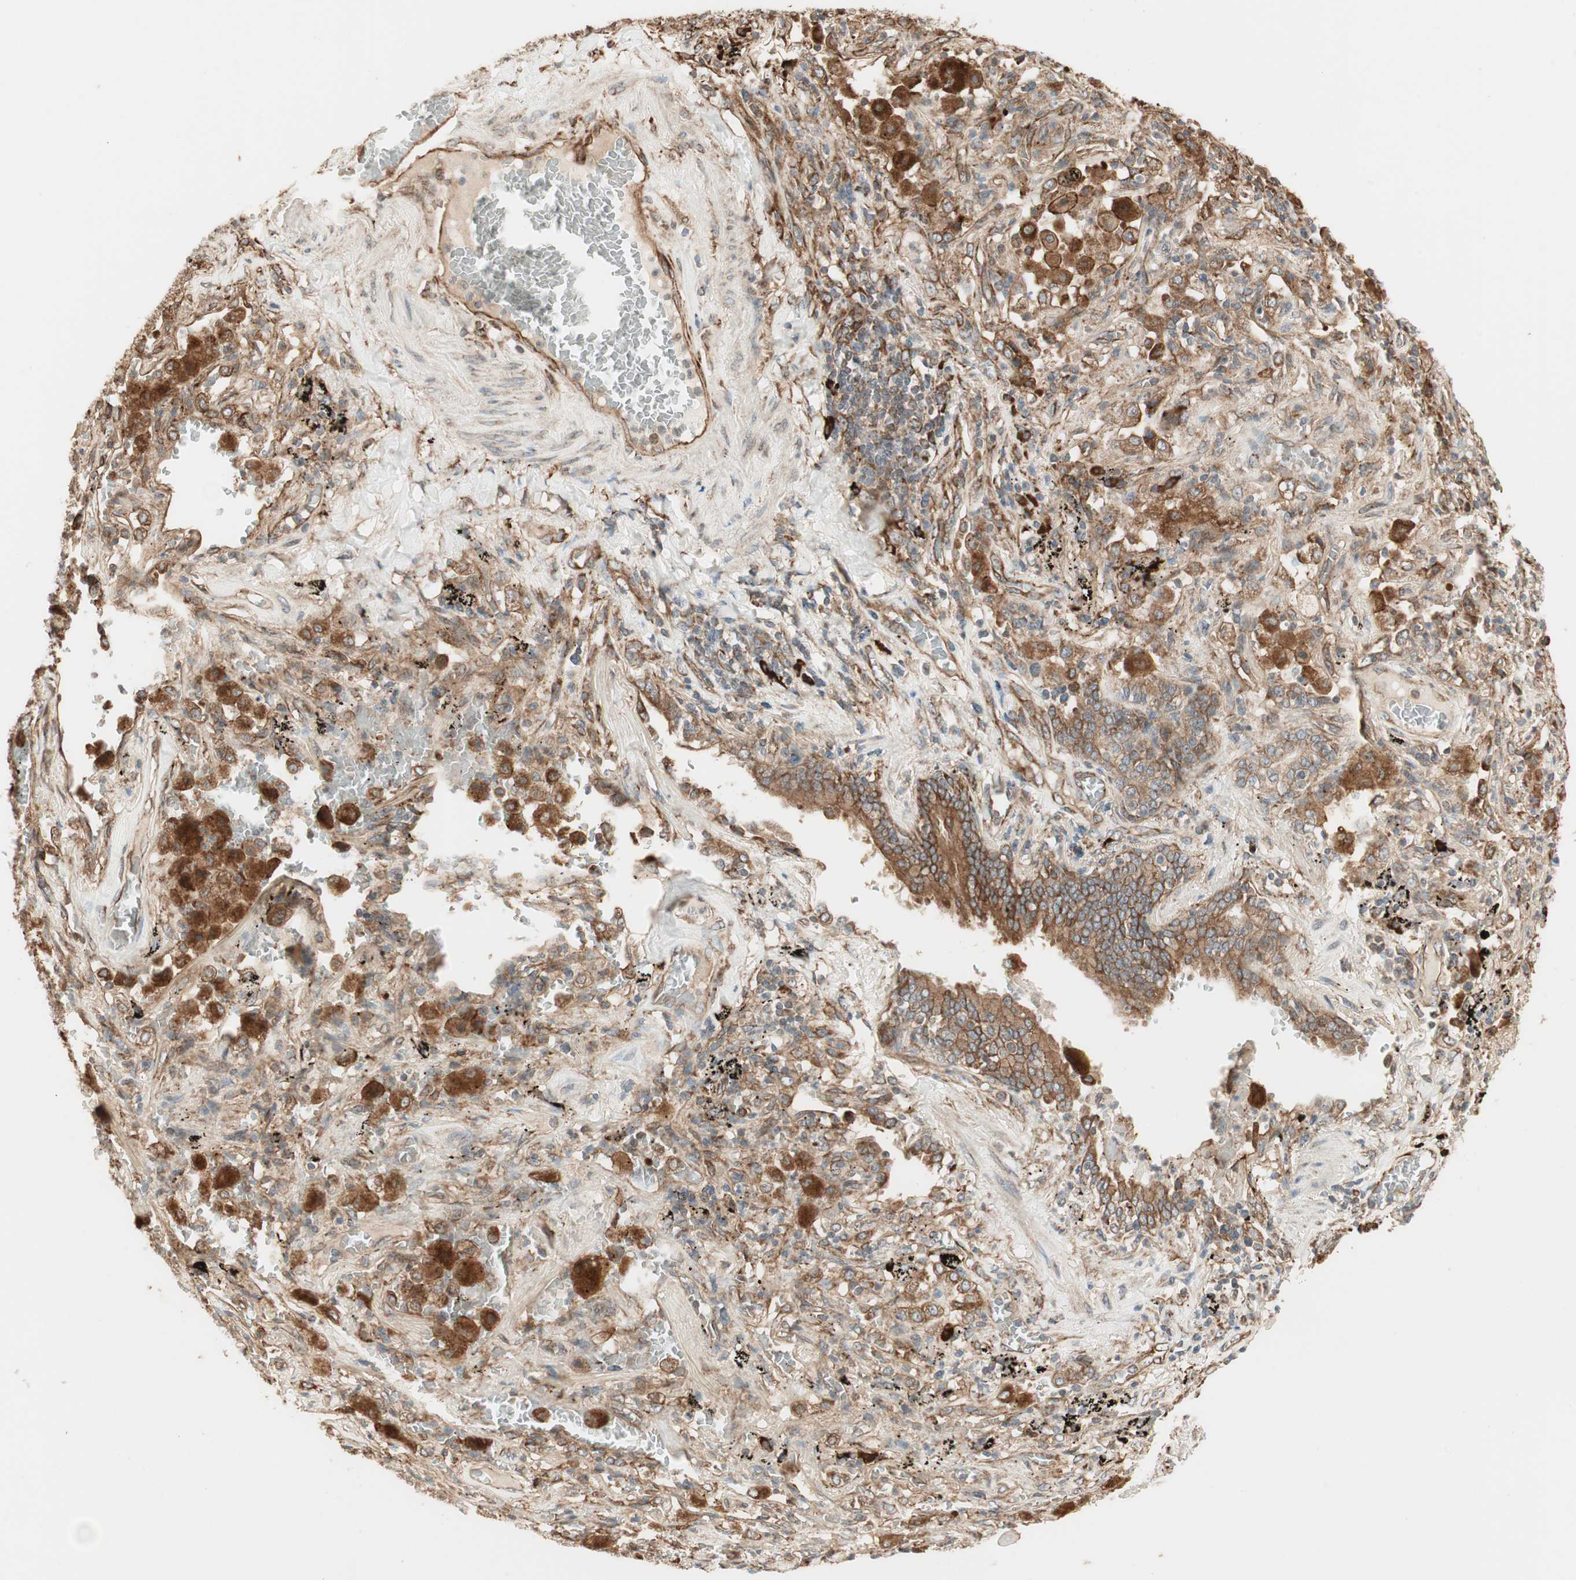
{"staining": {"intensity": "strong", "quantity": ">75%", "location": "cytoplasmic/membranous"}, "tissue": "lung cancer", "cell_type": "Tumor cells", "image_type": "cancer", "snomed": [{"axis": "morphology", "description": "Squamous cell carcinoma, NOS"}, {"axis": "topography", "description": "Lung"}], "caption": "Immunohistochemistry (IHC) of lung cancer shows high levels of strong cytoplasmic/membranous positivity in approximately >75% of tumor cells. Nuclei are stained in blue.", "gene": "P4HA1", "patient": {"sex": "male", "age": 57}}